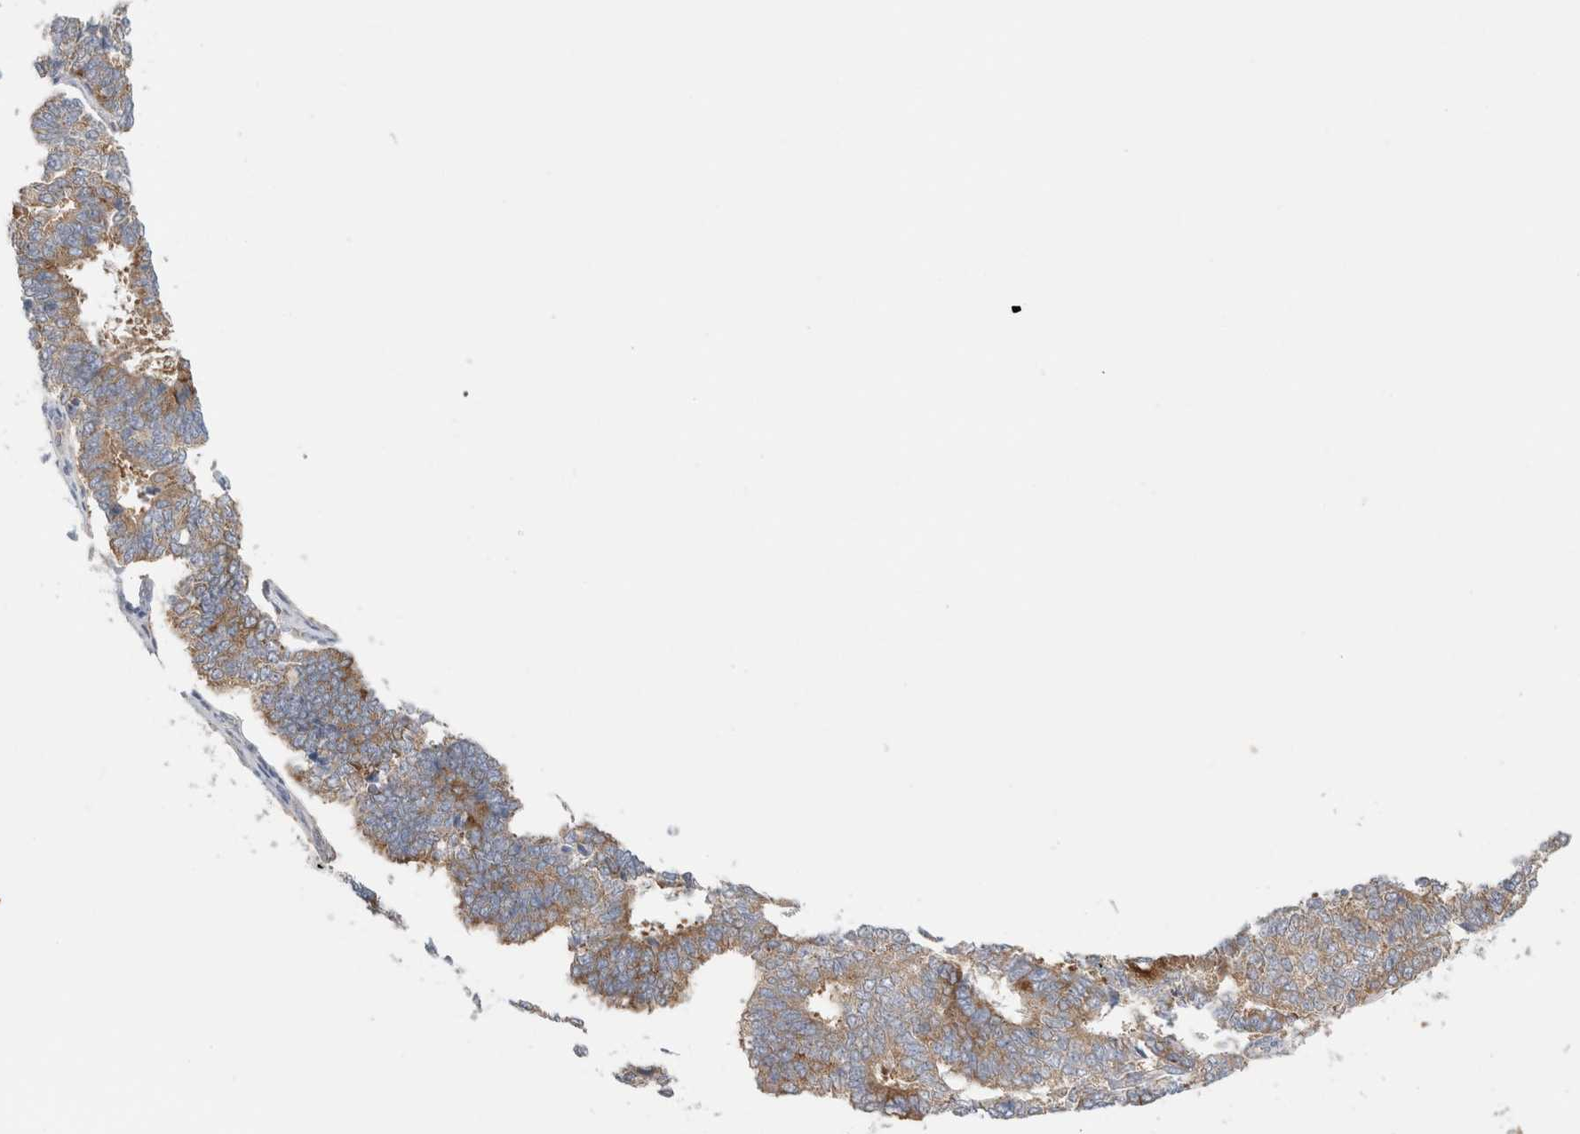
{"staining": {"intensity": "moderate", "quantity": "<25%", "location": "cytoplasmic/membranous"}, "tissue": "endometrial cancer", "cell_type": "Tumor cells", "image_type": "cancer", "snomed": [{"axis": "morphology", "description": "Adenocarcinoma, NOS"}, {"axis": "topography", "description": "Endometrium"}], "caption": "High-magnification brightfield microscopy of endometrial cancer (adenocarcinoma) stained with DAB (brown) and counterstained with hematoxylin (blue). tumor cells exhibit moderate cytoplasmic/membranous staining is present in about<25% of cells. Nuclei are stained in blue.", "gene": "ZNF23", "patient": {"sex": "female", "age": 70}}